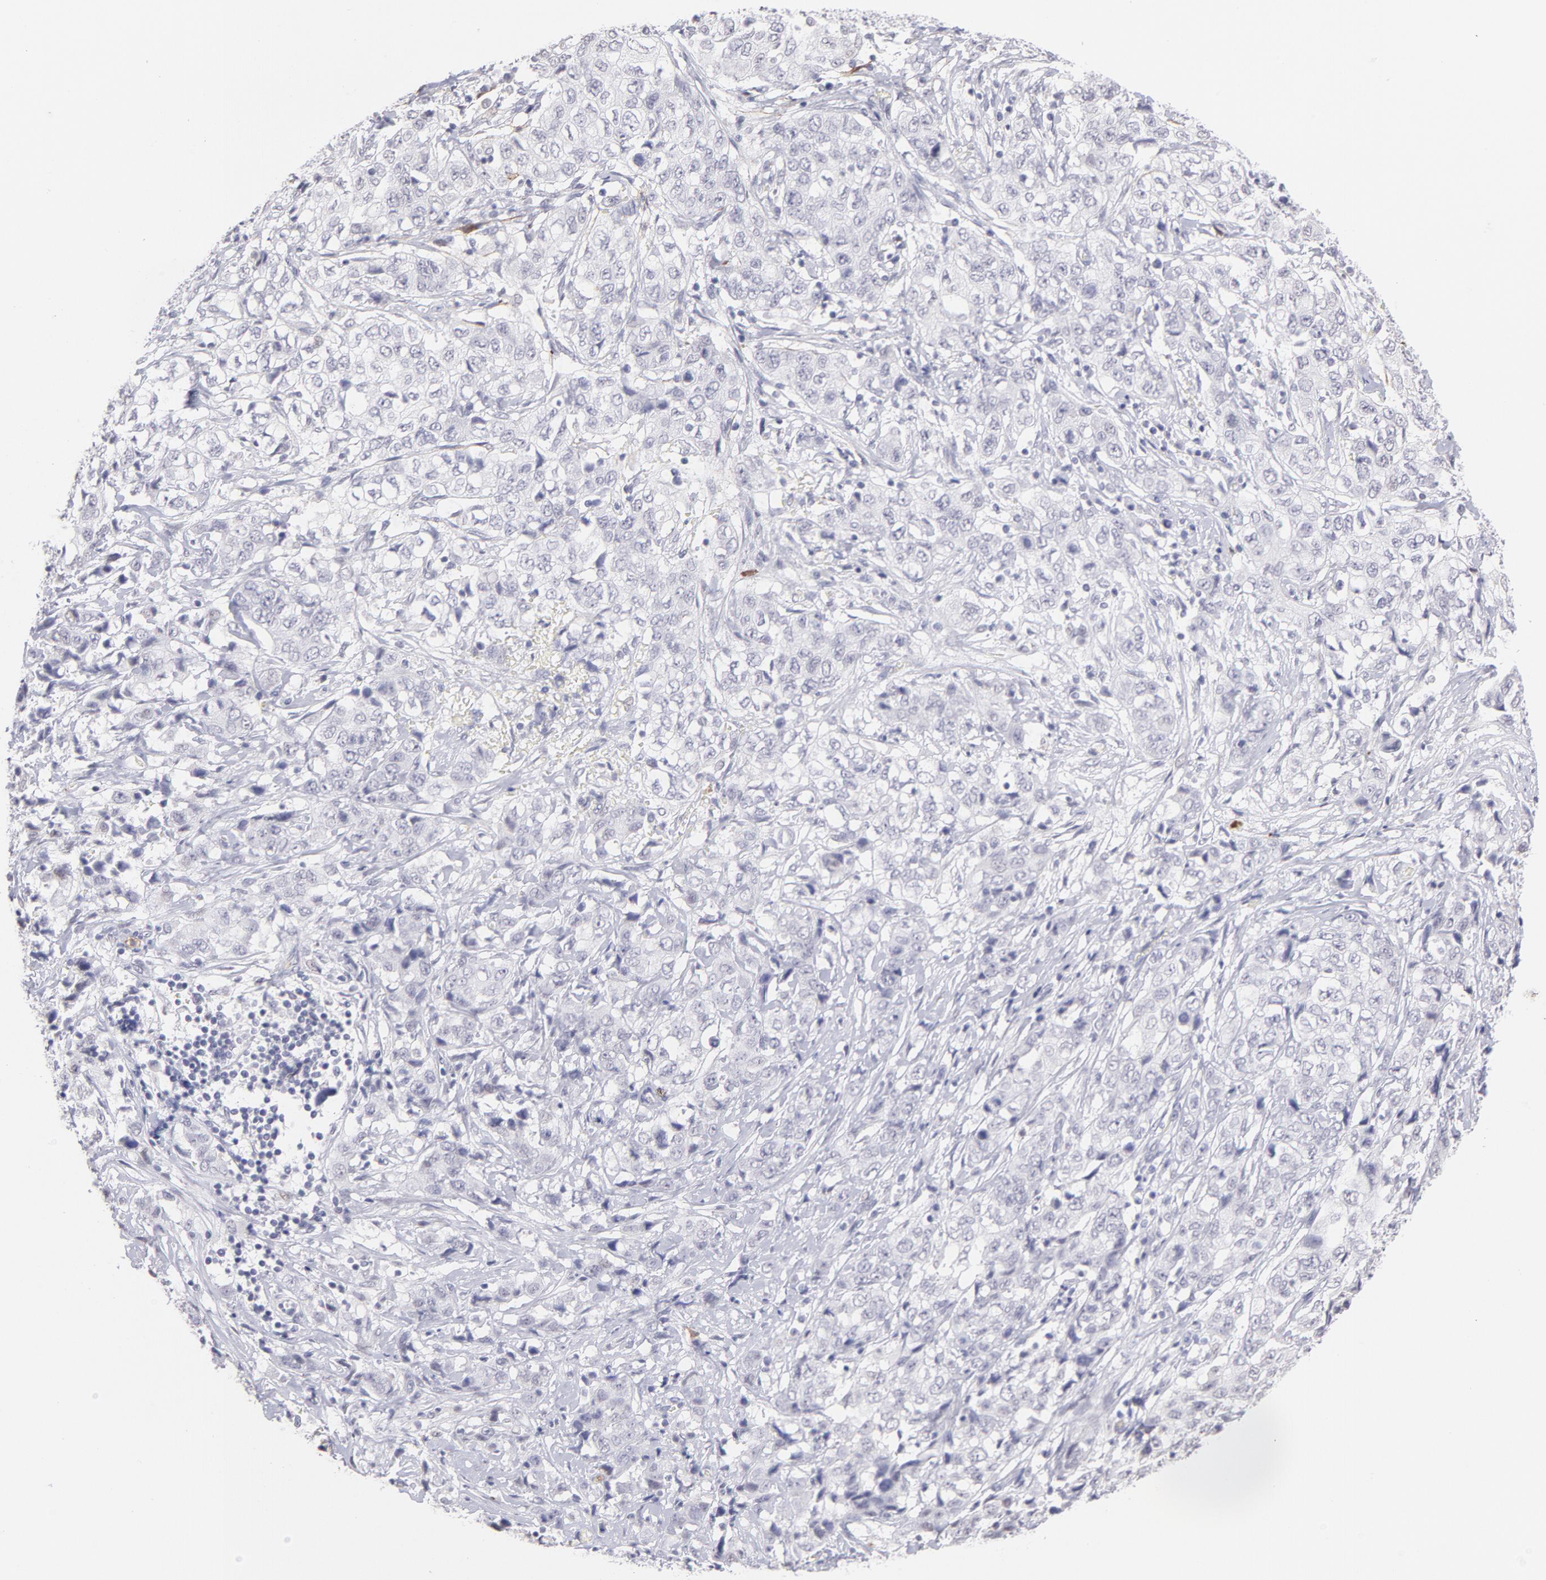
{"staining": {"intensity": "negative", "quantity": "none", "location": "none"}, "tissue": "stomach cancer", "cell_type": "Tumor cells", "image_type": "cancer", "snomed": [{"axis": "morphology", "description": "Adenocarcinoma, NOS"}, {"axis": "topography", "description": "Stomach"}], "caption": "Adenocarcinoma (stomach) was stained to show a protein in brown. There is no significant expression in tumor cells.", "gene": "LTB4R", "patient": {"sex": "male", "age": 48}}